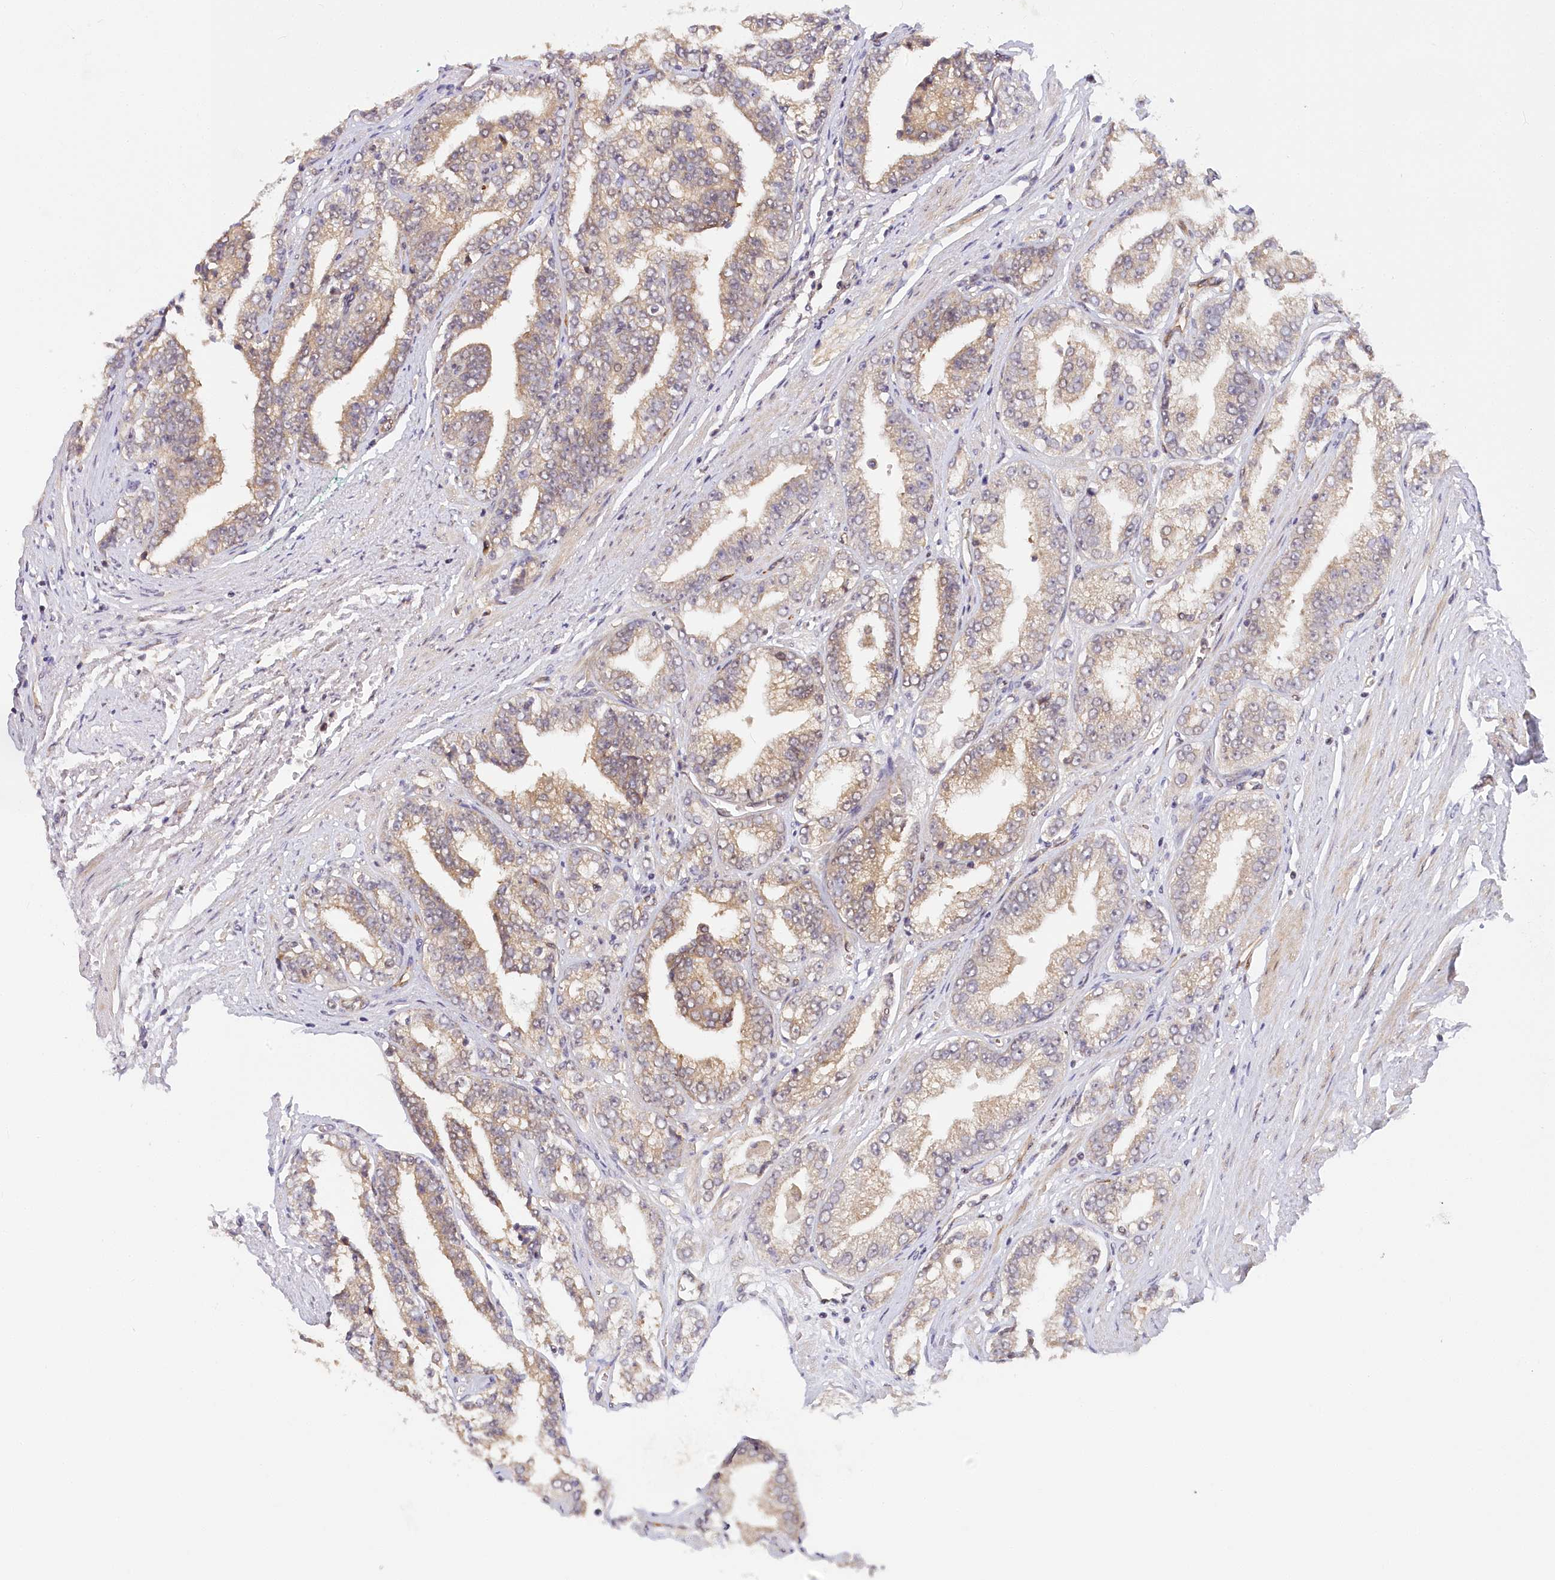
{"staining": {"intensity": "weak", "quantity": ">75%", "location": "cytoplasmic/membranous"}, "tissue": "prostate cancer", "cell_type": "Tumor cells", "image_type": "cancer", "snomed": [{"axis": "morphology", "description": "Adenocarcinoma, High grade"}, {"axis": "topography", "description": "Prostate"}], "caption": "Immunohistochemistry micrograph of neoplastic tissue: human high-grade adenocarcinoma (prostate) stained using immunohistochemistry (IHC) displays low levels of weak protein expression localized specifically in the cytoplasmic/membranous of tumor cells, appearing as a cytoplasmic/membranous brown color.", "gene": "CEP70", "patient": {"sex": "male", "age": 71}}